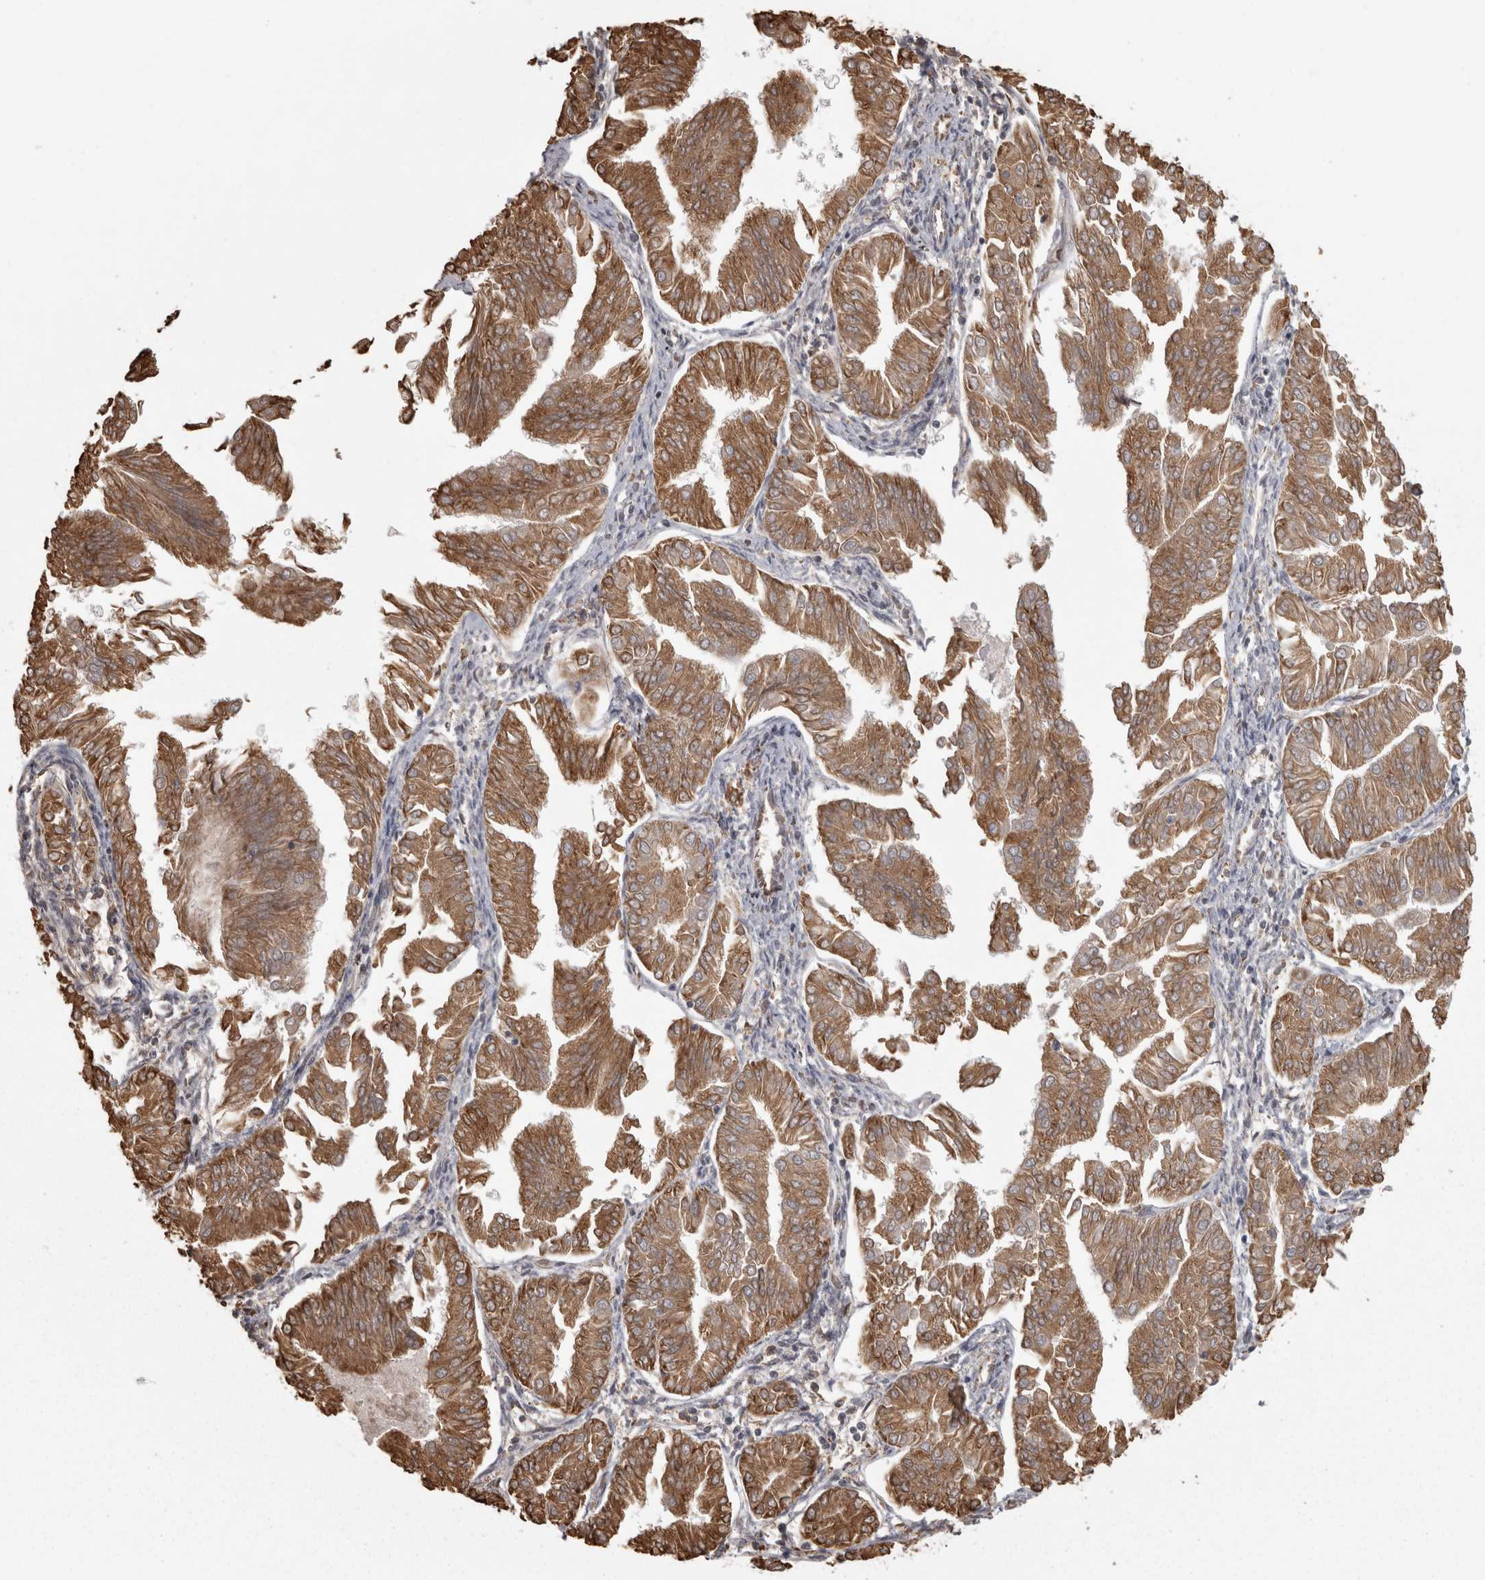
{"staining": {"intensity": "moderate", "quantity": ">75%", "location": "cytoplasmic/membranous"}, "tissue": "endometrial cancer", "cell_type": "Tumor cells", "image_type": "cancer", "snomed": [{"axis": "morphology", "description": "Adenocarcinoma, NOS"}, {"axis": "topography", "description": "Endometrium"}], "caption": "Protein staining reveals moderate cytoplasmic/membranous expression in about >75% of tumor cells in adenocarcinoma (endometrial). The protein is shown in brown color, while the nuclei are stained blue.", "gene": "PON2", "patient": {"sex": "female", "age": 53}}